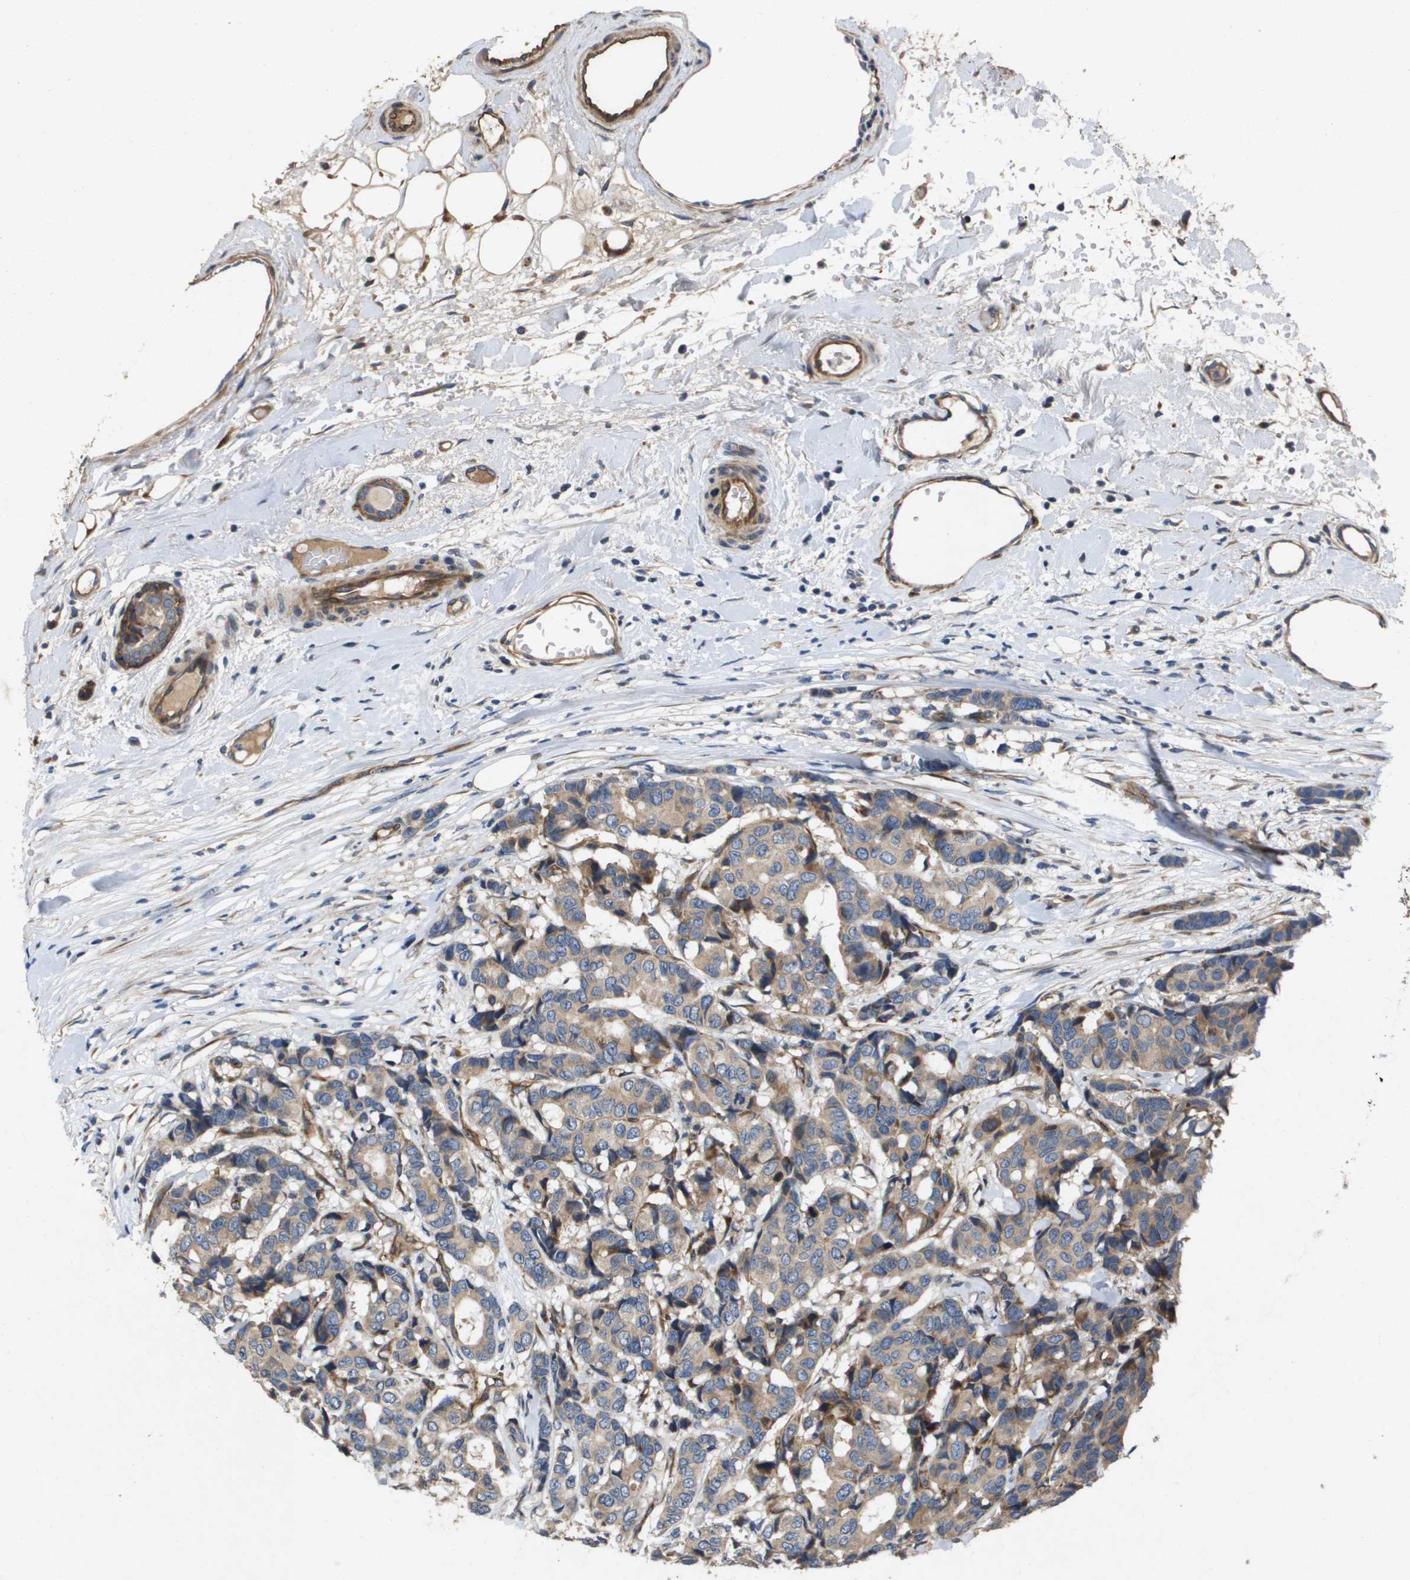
{"staining": {"intensity": "weak", "quantity": ">75%", "location": "cytoplasmic/membranous"}, "tissue": "breast cancer", "cell_type": "Tumor cells", "image_type": "cancer", "snomed": [{"axis": "morphology", "description": "Duct carcinoma"}, {"axis": "topography", "description": "Breast"}], "caption": "Tumor cells display low levels of weak cytoplasmic/membranous positivity in approximately >75% of cells in human infiltrating ductal carcinoma (breast).", "gene": "ENTPD2", "patient": {"sex": "female", "age": 87}}